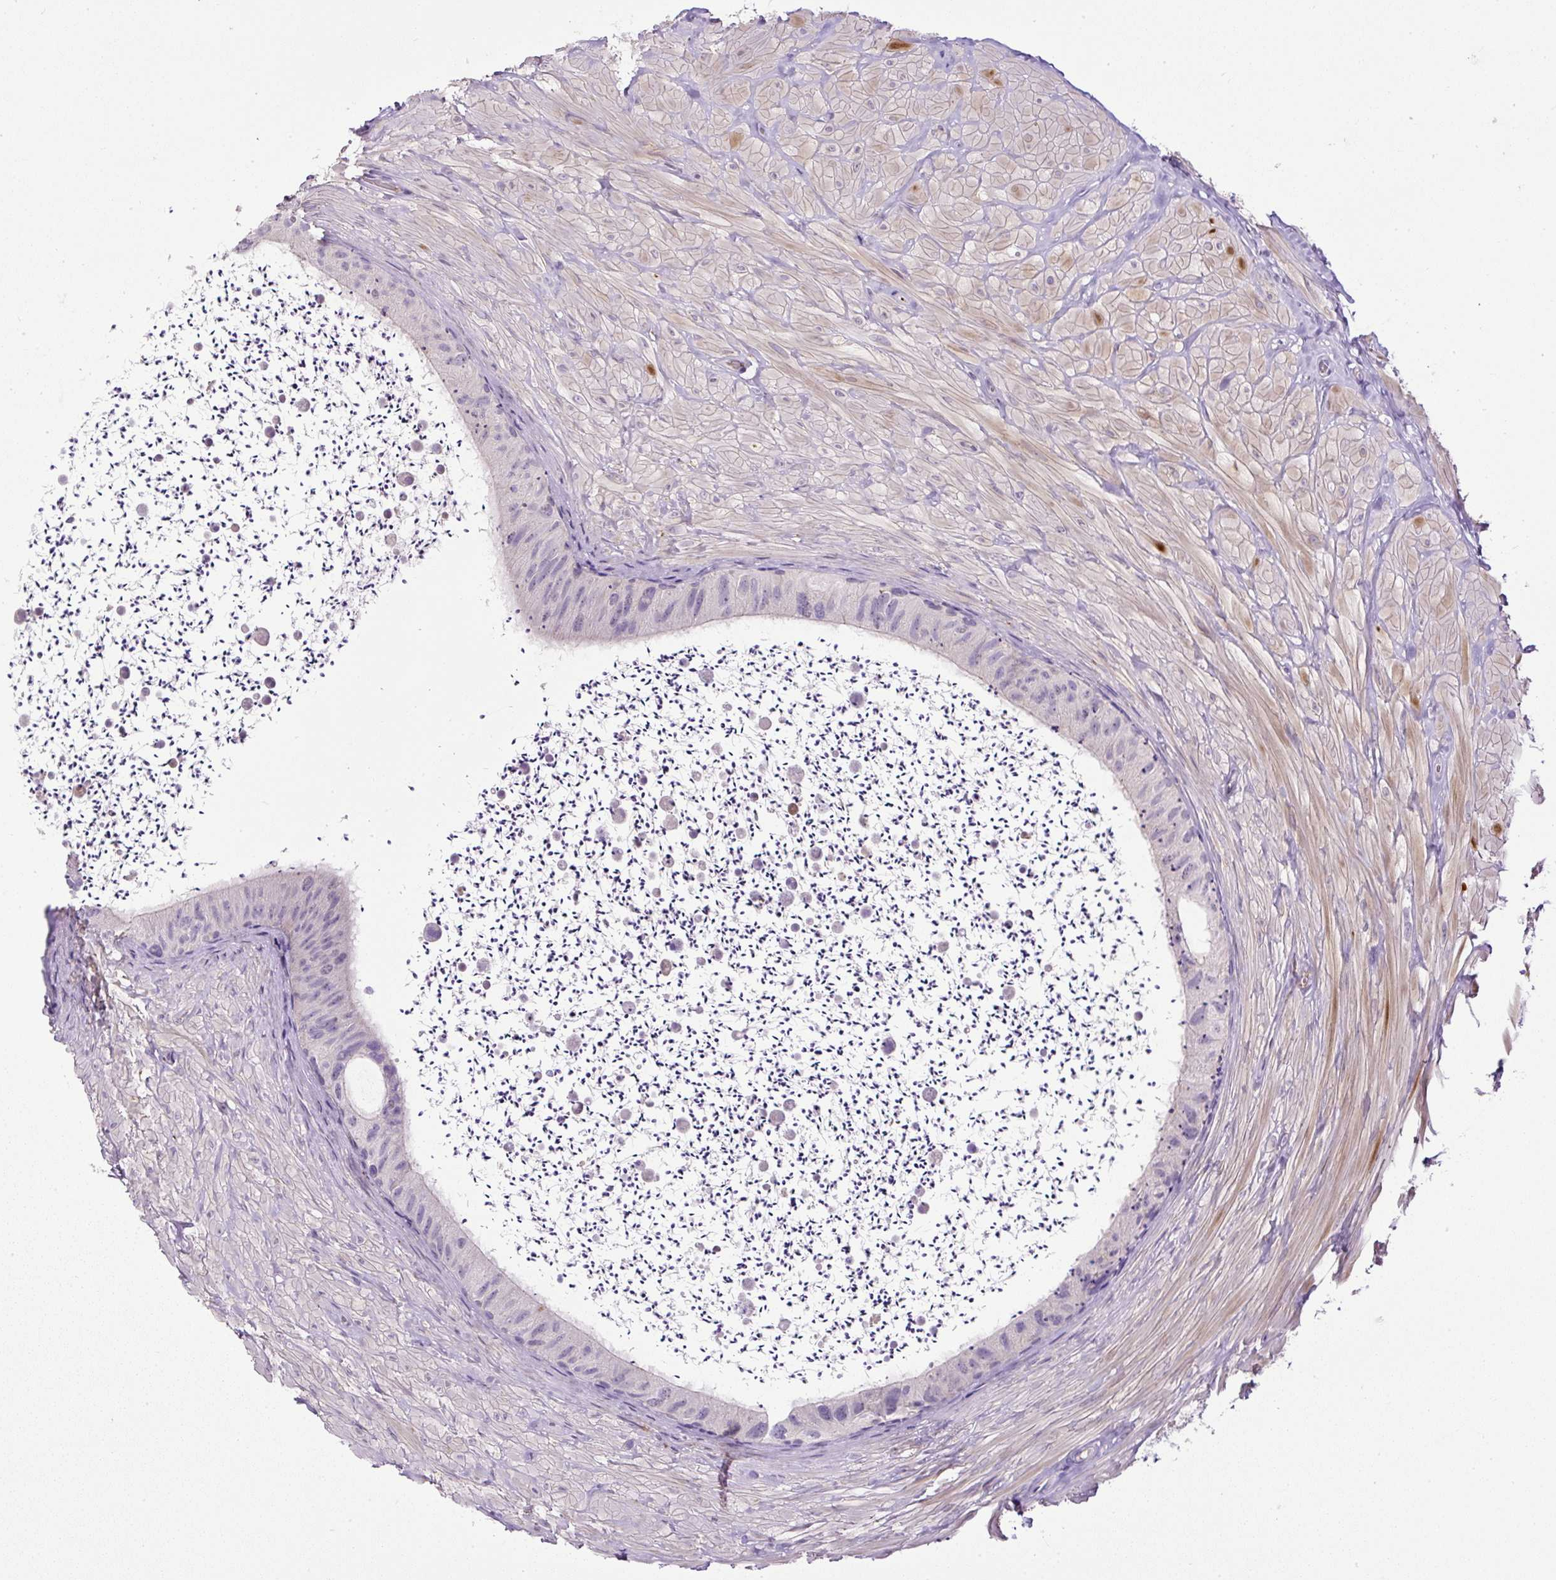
{"staining": {"intensity": "weak", "quantity": "<25%", "location": "cytoplasmic/membranous"}, "tissue": "epididymis", "cell_type": "Glandular cells", "image_type": "normal", "snomed": [{"axis": "morphology", "description": "Normal tissue, NOS"}, {"axis": "topography", "description": "Epididymis"}, {"axis": "topography", "description": "Peripheral nerve tissue"}], "caption": "Glandular cells show no significant expression in unremarkable epididymis. (Brightfield microscopy of DAB (3,3'-diaminobenzidine) IHC at high magnification).", "gene": "LEFTY1", "patient": {"sex": "male", "age": 32}}